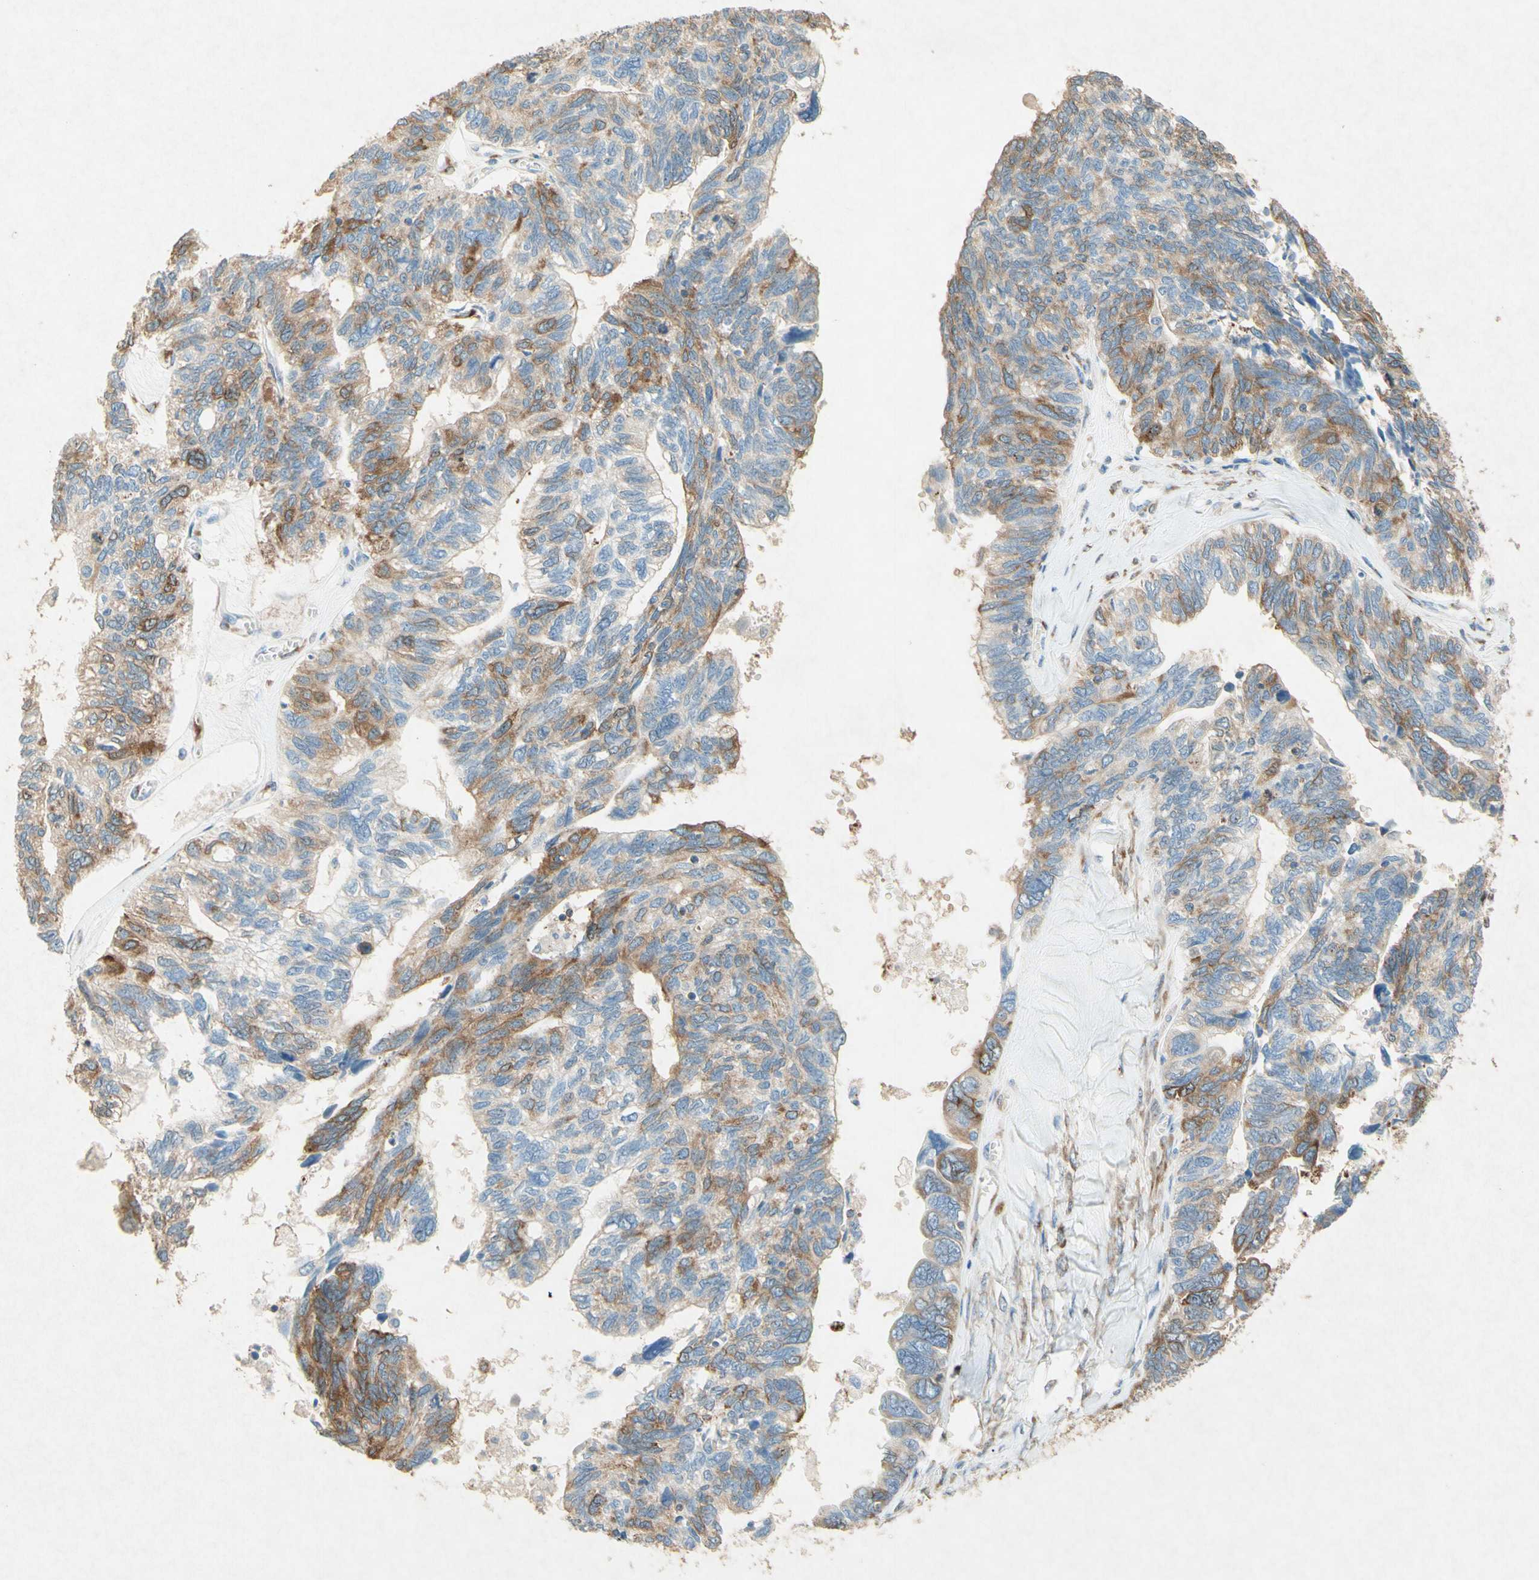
{"staining": {"intensity": "moderate", "quantity": "<25%", "location": "cytoplasmic/membranous"}, "tissue": "ovarian cancer", "cell_type": "Tumor cells", "image_type": "cancer", "snomed": [{"axis": "morphology", "description": "Cystadenocarcinoma, serous, NOS"}, {"axis": "topography", "description": "Ovary"}], "caption": "The photomicrograph displays a brown stain indicating the presence of a protein in the cytoplasmic/membranous of tumor cells in serous cystadenocarcinoma (ovarian).", "gene": "PABPC1", "patient": {"sex": "female", "age": 79}}